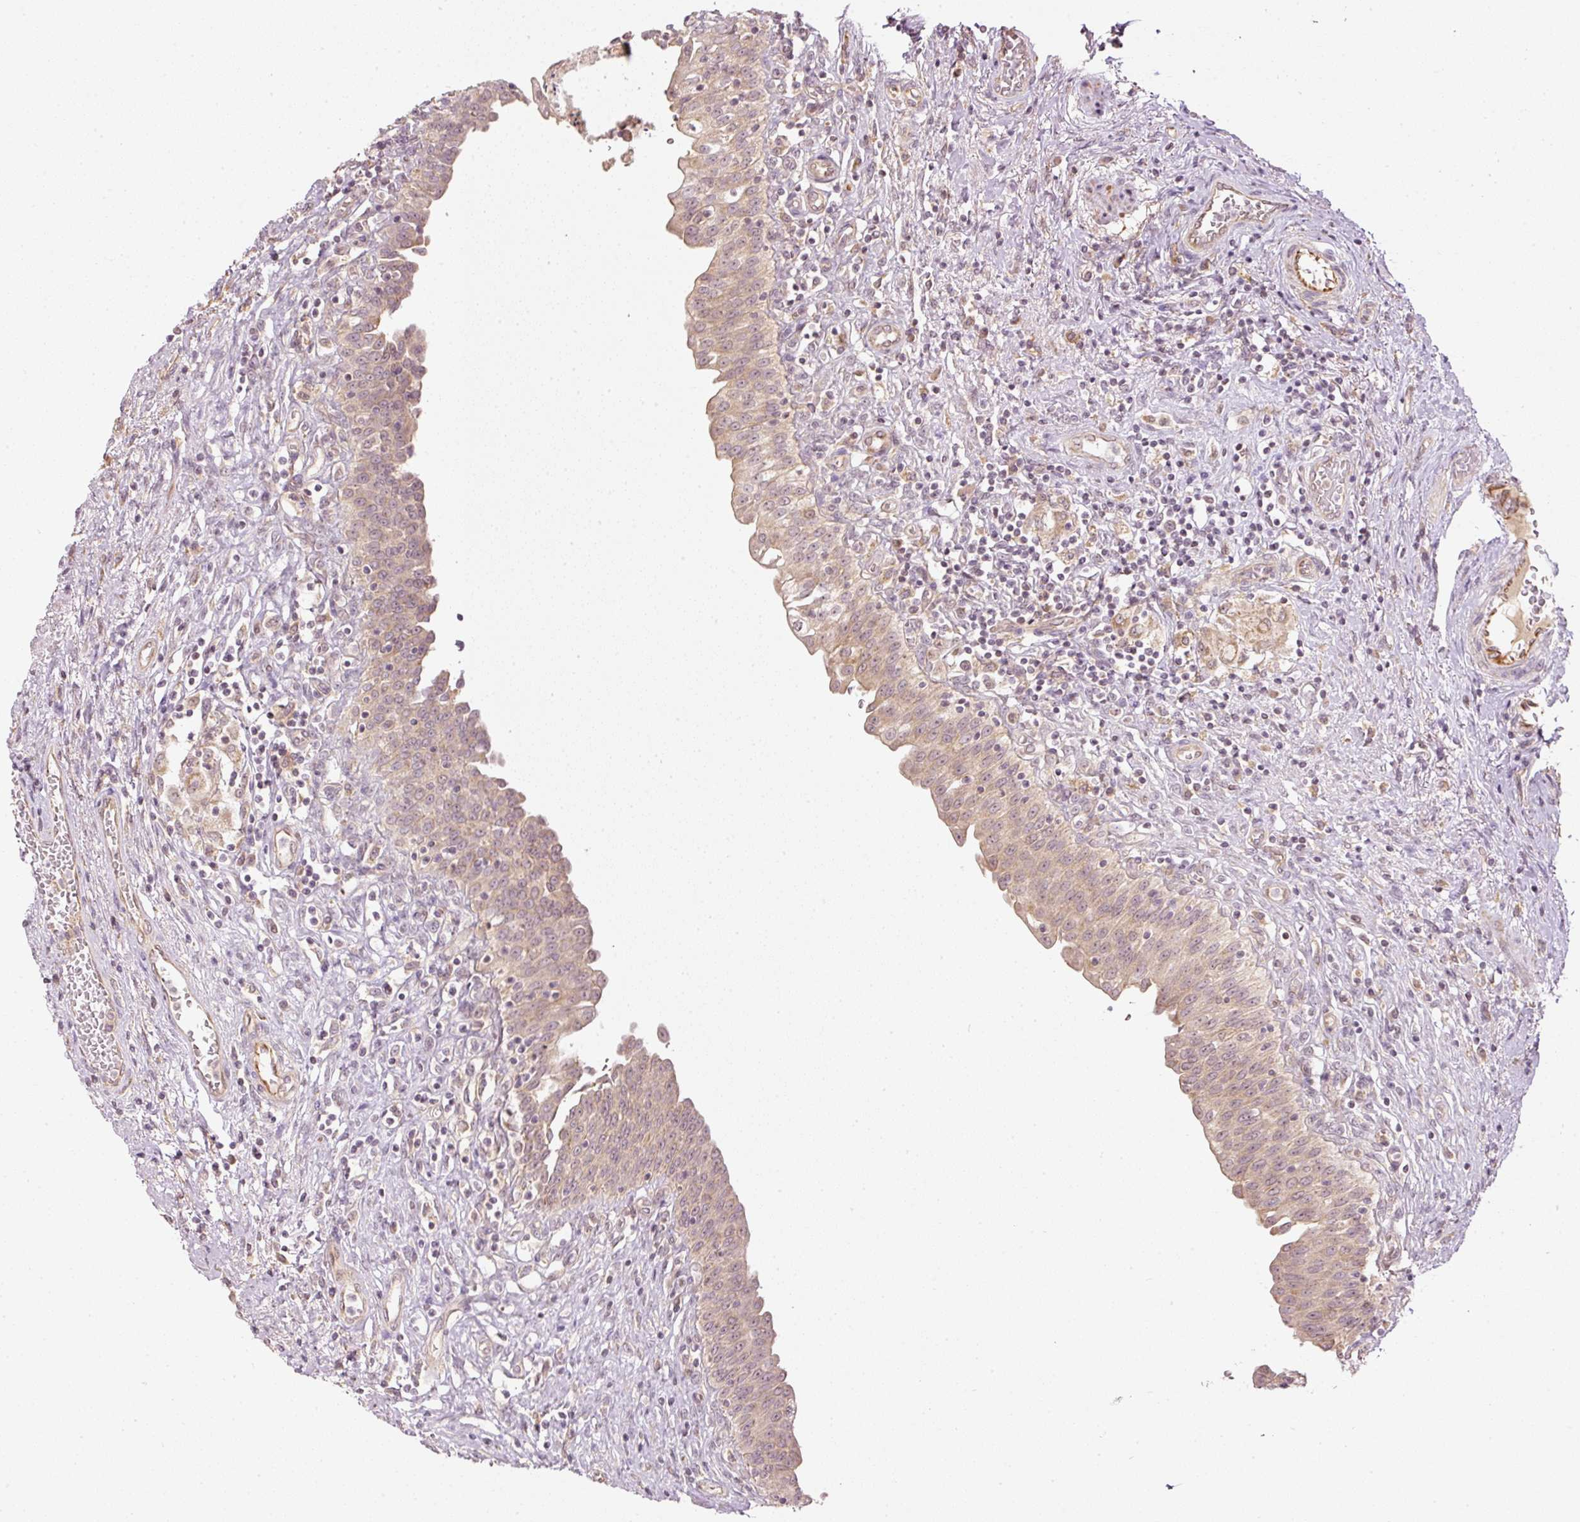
{"staining": {"intensity": "weak", "quantity": ">75%", "location": "cytoplasmic/membranous"}, "tissue": "urinary bladder", "cell_type": "Urothelial cells", "image_type": "normal", "snomed": [{"axis": "morphology", "description": "Normal tissue, NOS"}, {"axis": "topography", "description": "Urinary bladder"}], "caption": "Unremarkable urinary bladder exhibits weak cytoplasmic/membranous expression in approximately >75% of urothelial cells.", "gene": "CDC20B", "patient": {"sex": "male", "age": 71}}